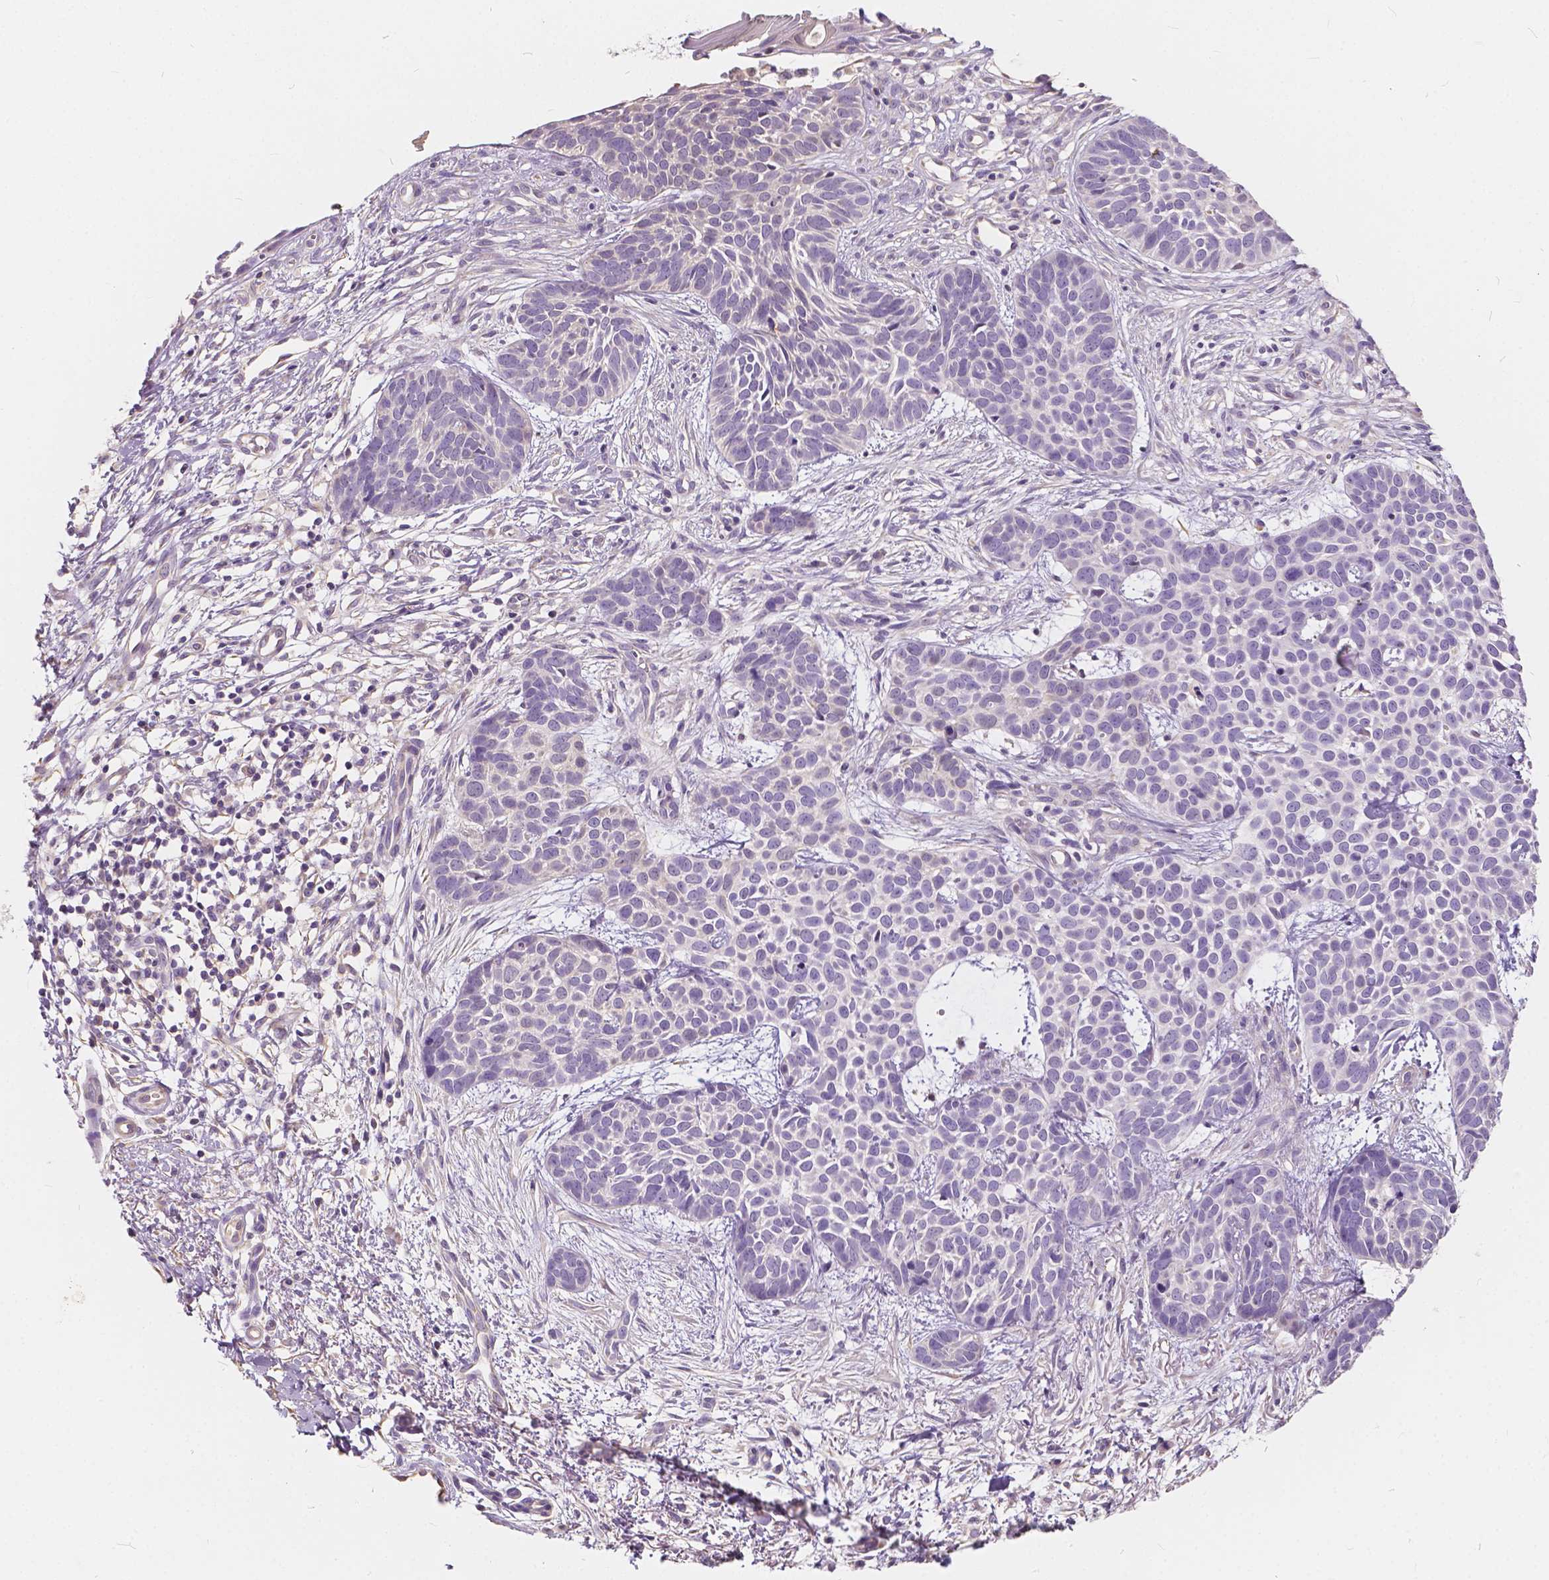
{"staining": {"intensity": "negative", "quantity": "none", "location": "none"}, "tissue": "skin cancer", "cell_type": "Tumor cells", "image_type": "cancer", "snomed": [{"axis": "morphology", "description": "Basal cell carcinoma"}, {"axis": "topography", "description": "Skin"}], "caption": "The immunohistochemistry (IHC) micrograph has no significant staining in tumor cells of skin cancer tissue.", "gene": "KIAA0513", "patient": {"sex": "male", "age": 69}}